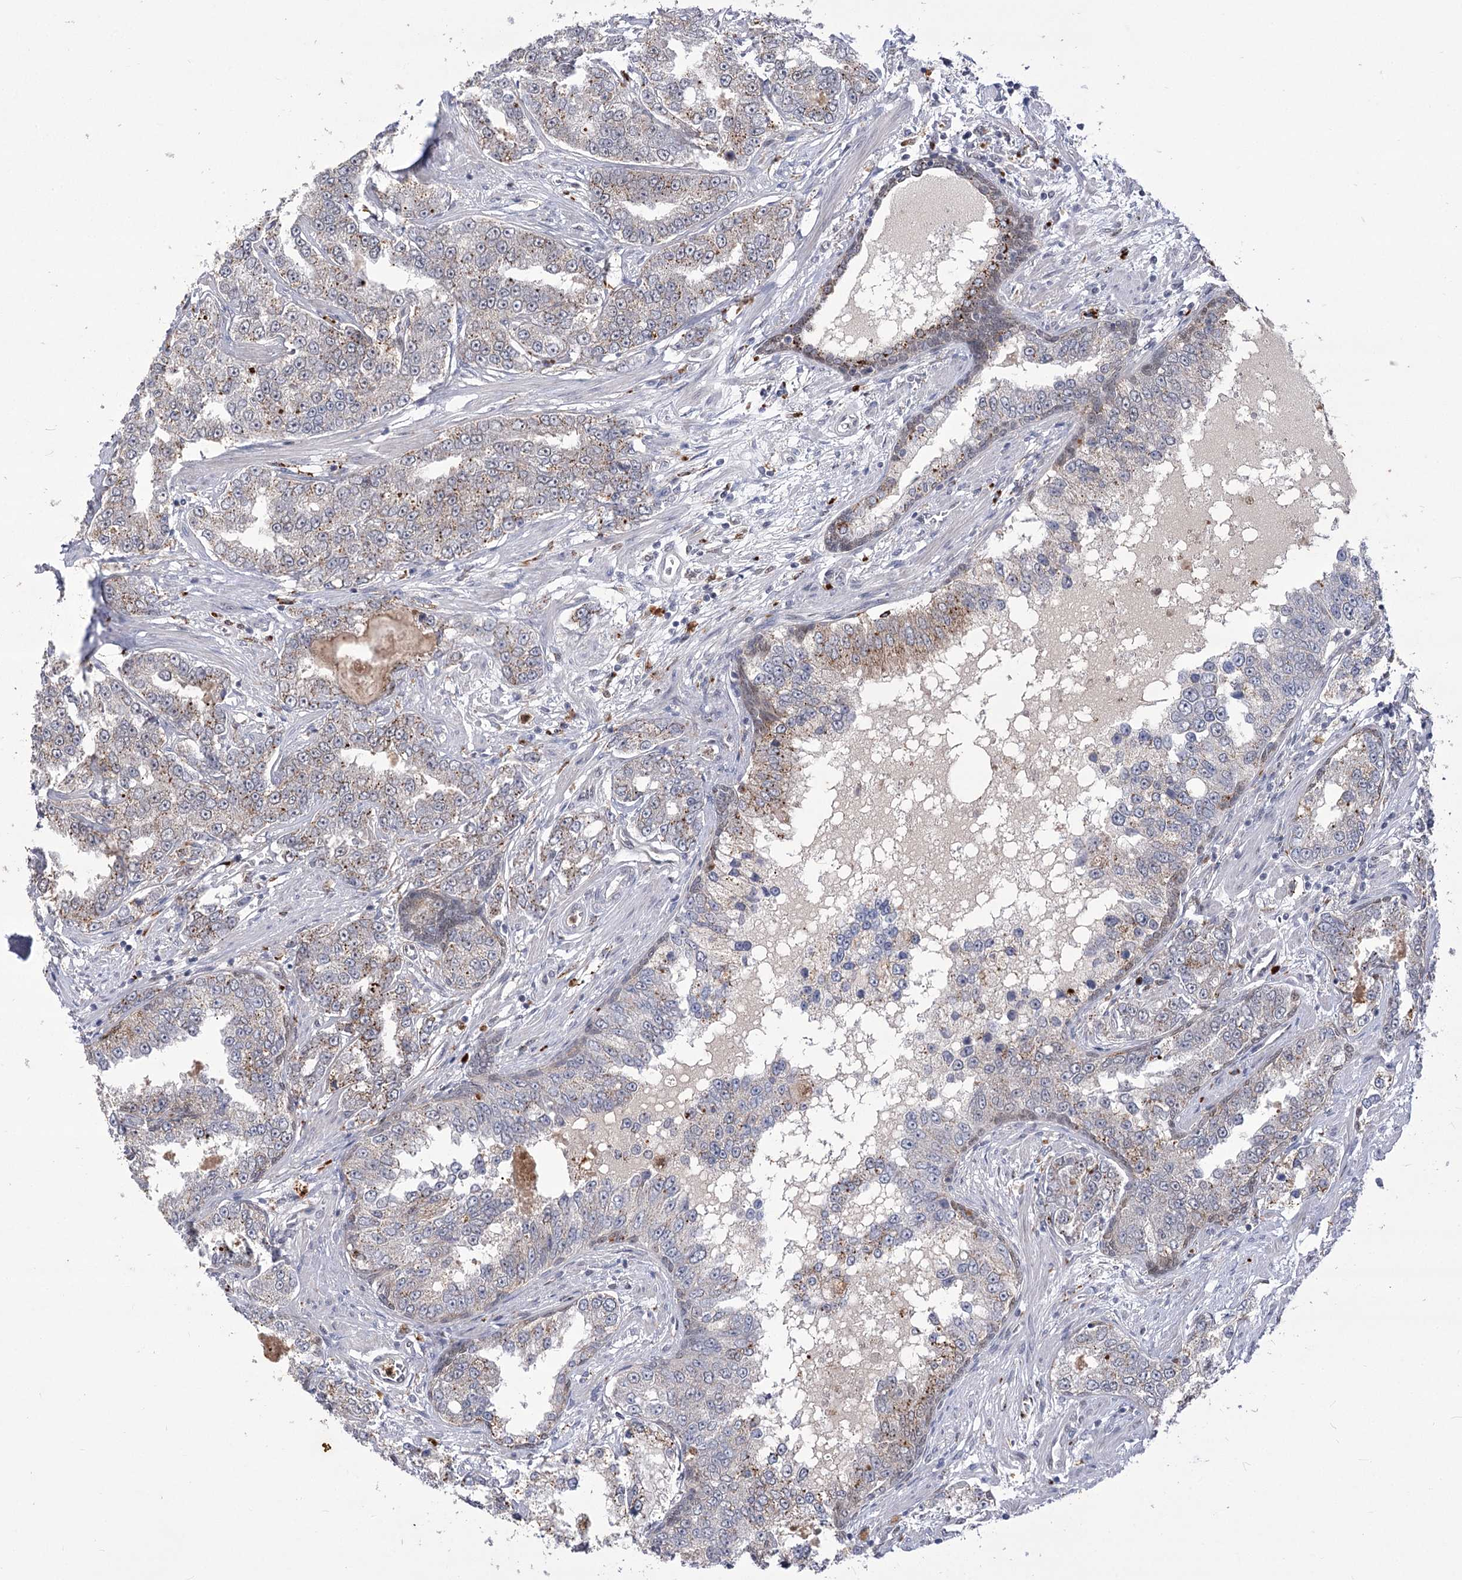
{"staining": {"intensity": "moderate", "quantity": "<25%", "location": "cytoplasmic/membranous"}, "tissue": "prostate cancer", "cell_type": "Tumor cells", "image_type": "cancer", "snomed": [{"axis": "morphology", "description": "Normal tissue, NOS"}, {"axis": "morphology", "description": "Adenocarcinoma, High grade"}, {"axis": "topography", "description": "Prostate"}], "caption": "The immunohistochemical stain highlights moderate cytoplasmic/membranous expression in tumor cells of prostate cancer (adenocarcinoma (high-grade)) tissue.", "gene": "SIAE", "patient": {"sex": "male", "age": 83}}